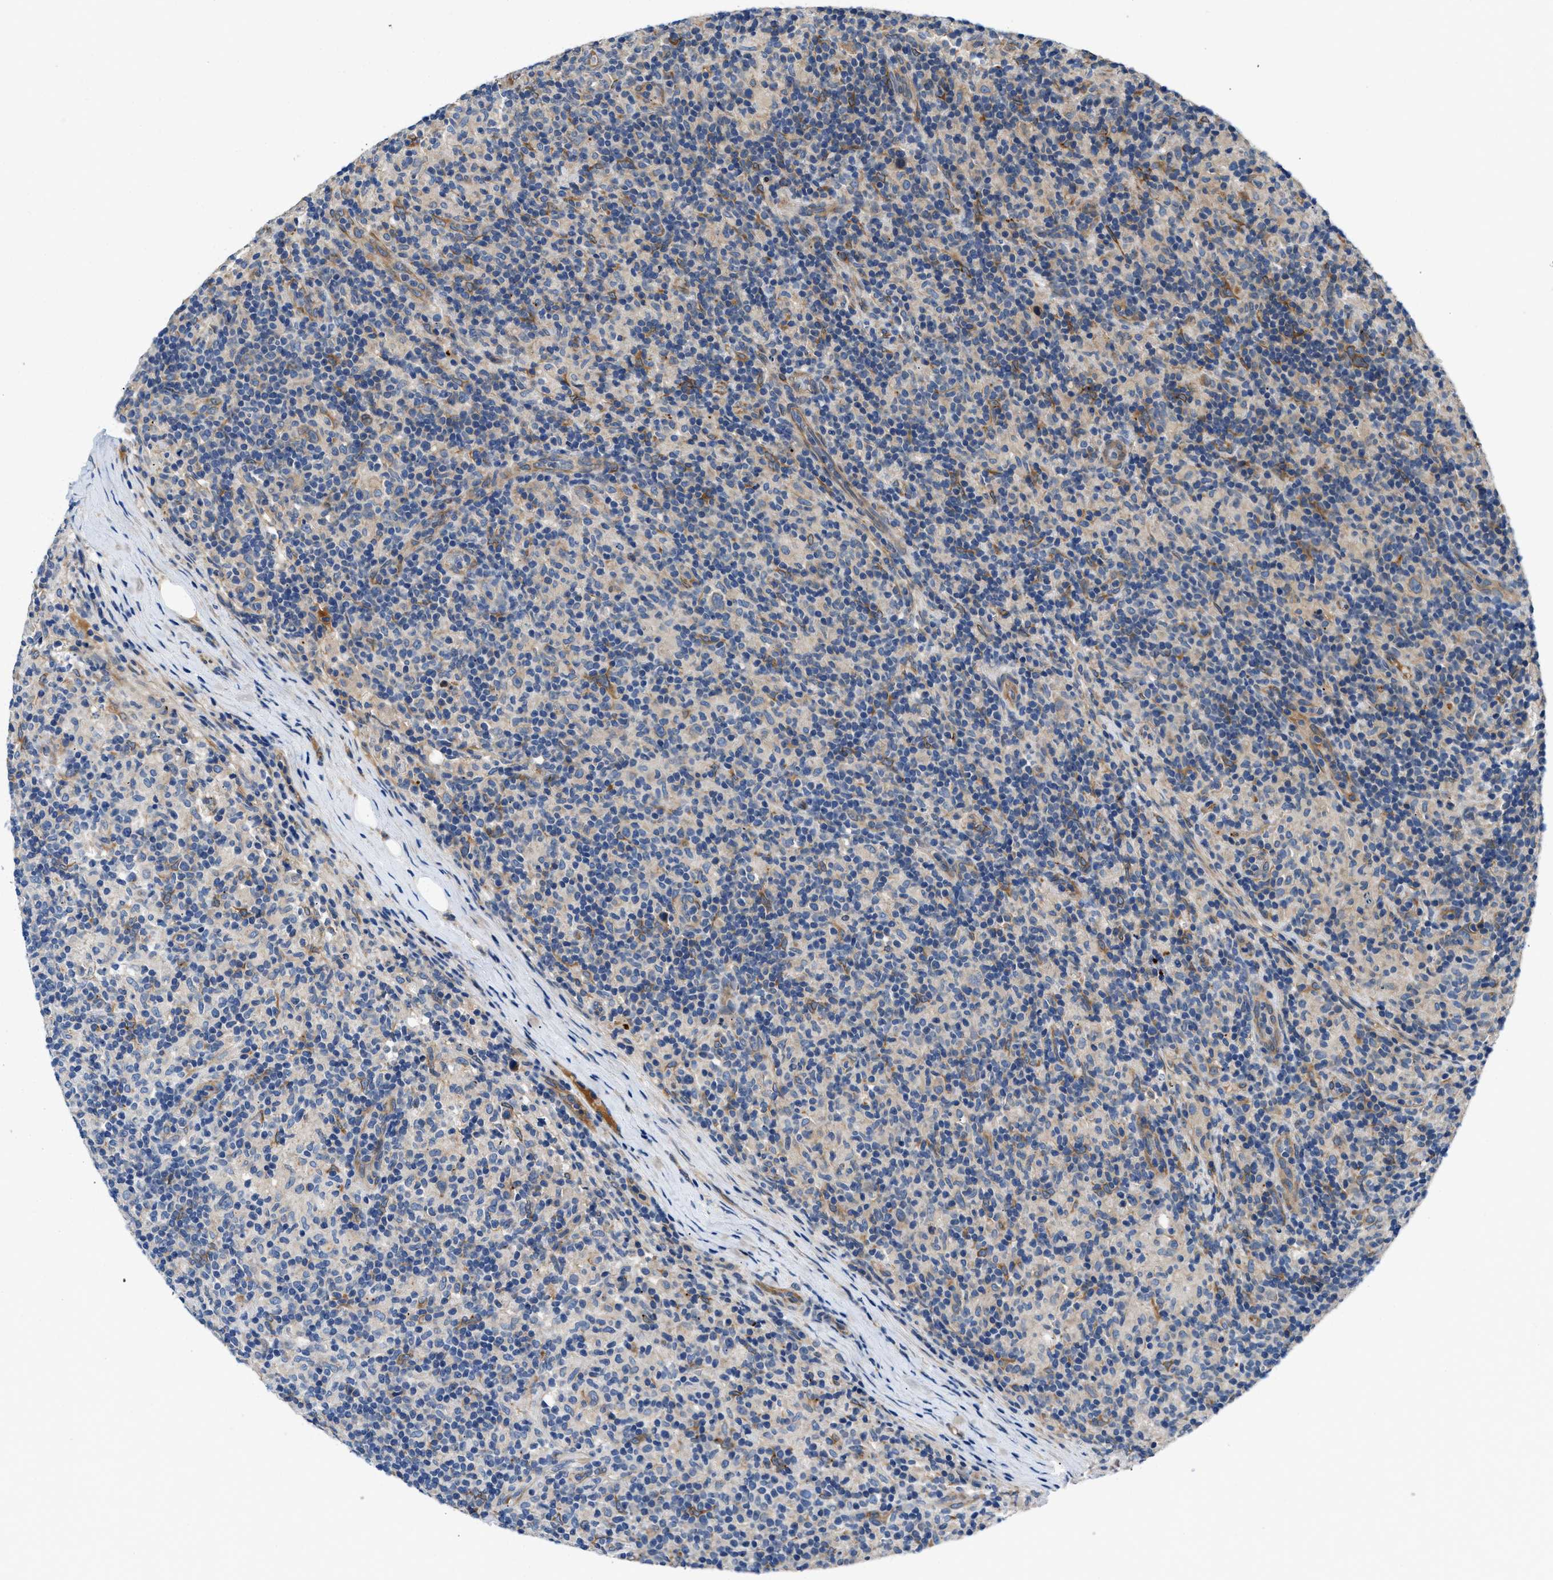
{"staining": {"intensity": "weak", "quantity": "<25%", "location": "cytoplasmic/membranous"}, "tissue": "lymphoma", "cell_type": "Tumor cells", "image_type": "cancer", "snomed": [{"axis": "morphology", "description": "Hodgkin's disease, NOS"}, {"axis": "topography", "description": "Lymph node"}], "caption": "The histopathology image exhibits no significant positivity in tumor cells of Hodgkin's disease. (Brightfield microscopy of DAB immunohistochemistry at high magnification).", "gene": "ARL6IP5", "patient": {"sex": "male", "age": 70}}